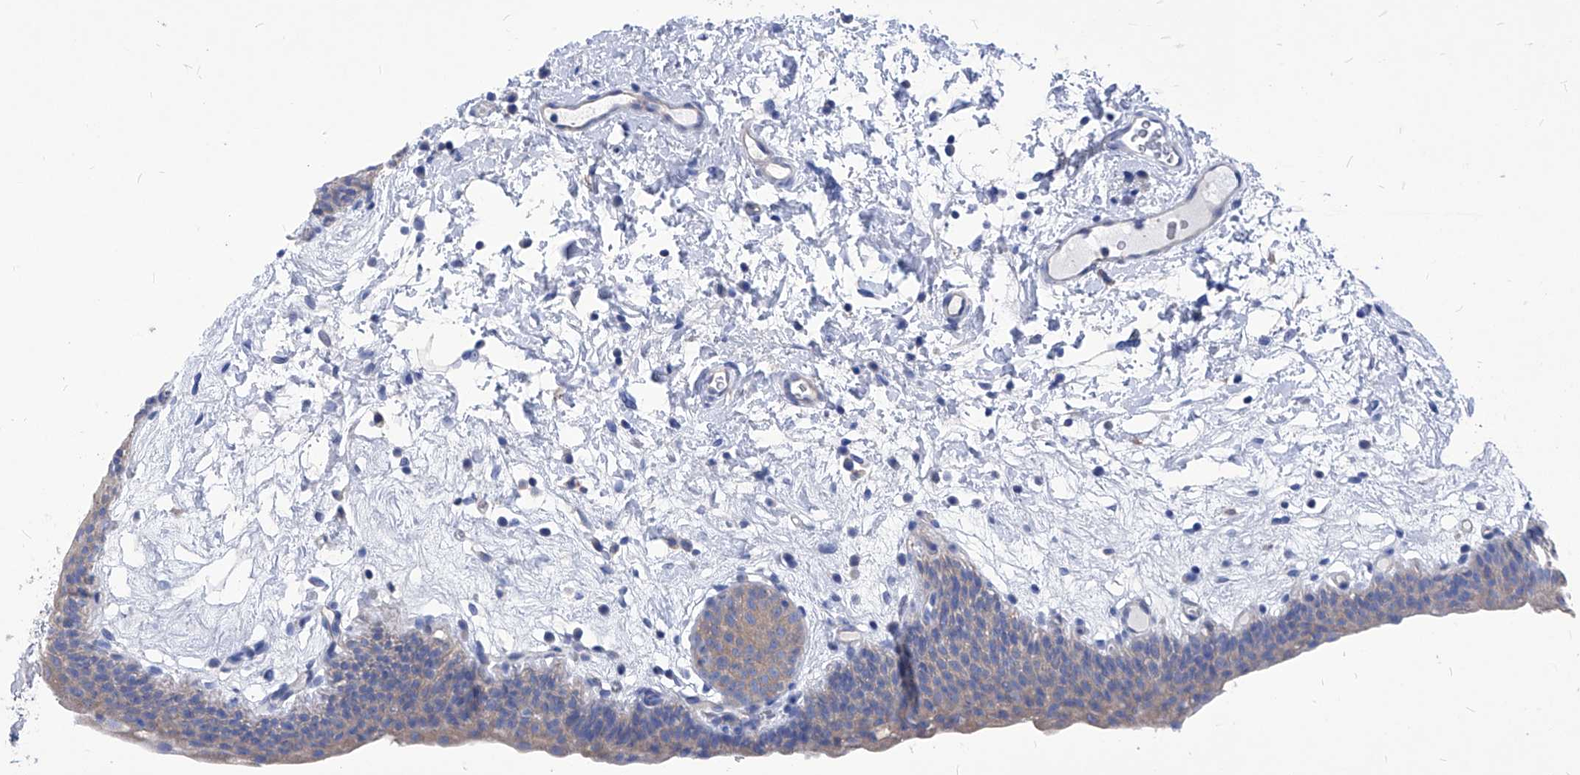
{"staining": {"intensity": "weak", "quantity": "<25%", "location": "cytoplasmic/membranous"}, "tissue": "urinary bladder", "cell_type": "Urothelial cells", "image_type": "normal", "snomed": [{"axis": "morphology", "description": "Normal tissue, NOS"}, {"axis": "topography", "description": "Urinary bladder"}], "caption": "This histopathology image is of normal urinary bladder stained with immunohistochemistry to label a protein in brown with the nuclei are counter-stained blue. There is no expression in urothelial cells.", "gene": "XPNPEP1", "patient": {"sex": "male", "age": 83}}